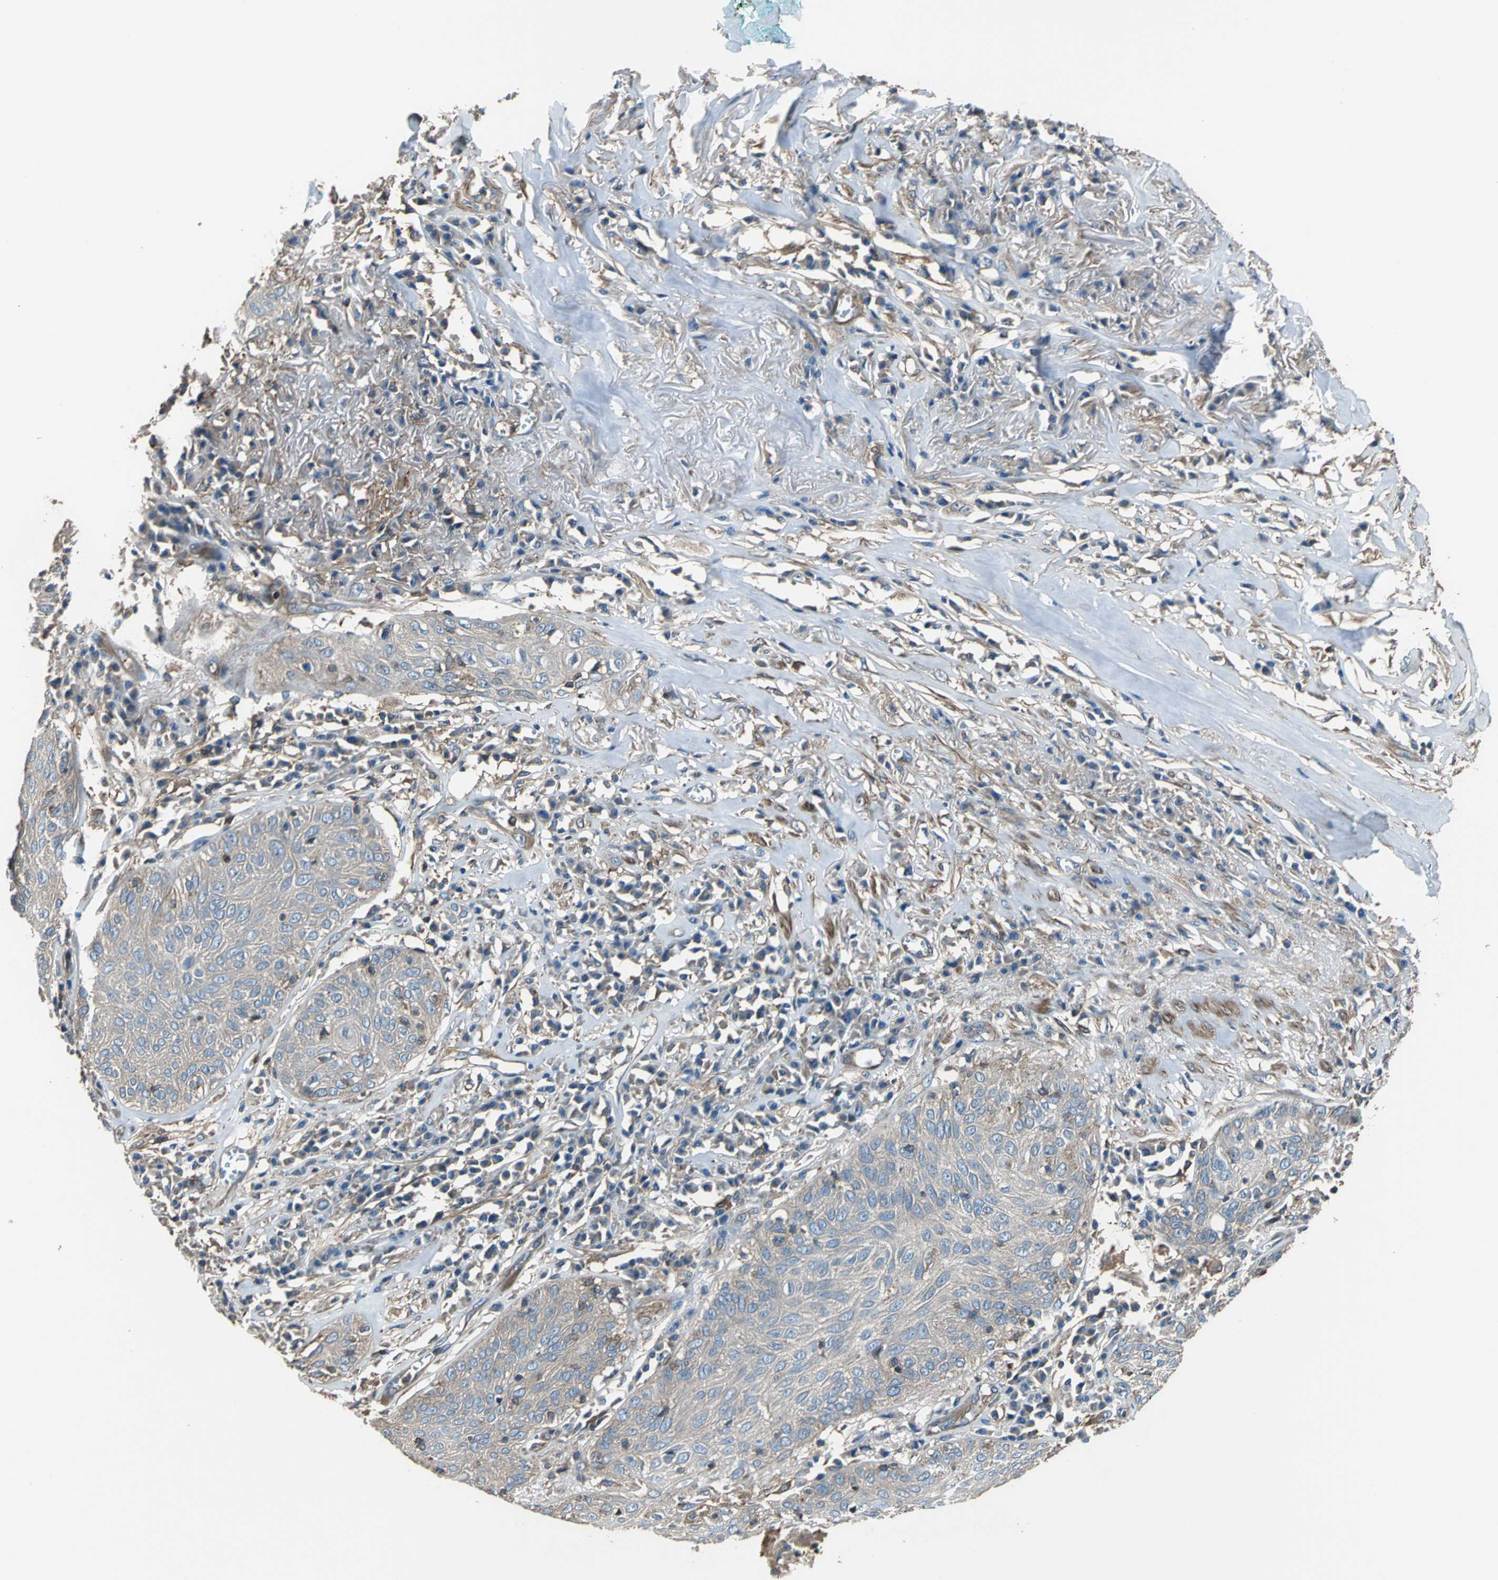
{"staining": {"intensity": "weak", "quantity": "25%-75%", "location": "cytoplasmic/membranous"}, "tissue": "skin cancer", "cell_type": "Tumor cells", "image_type": "cancer", "snomed": [{"axis": "morphology", "description": "Squamous cell carcinoma, NOS"}, {"axis": "topography", "description": "Skin"}], "caption": "This micrograph reveals IHC staining of human skin squamous cell carcinoma, with low weak cytoplasmic/membranous staining in approximately 25%-75% of tumor cells.", "gene": "PARVA", "patient": {"sex": "male", "age": 65}}